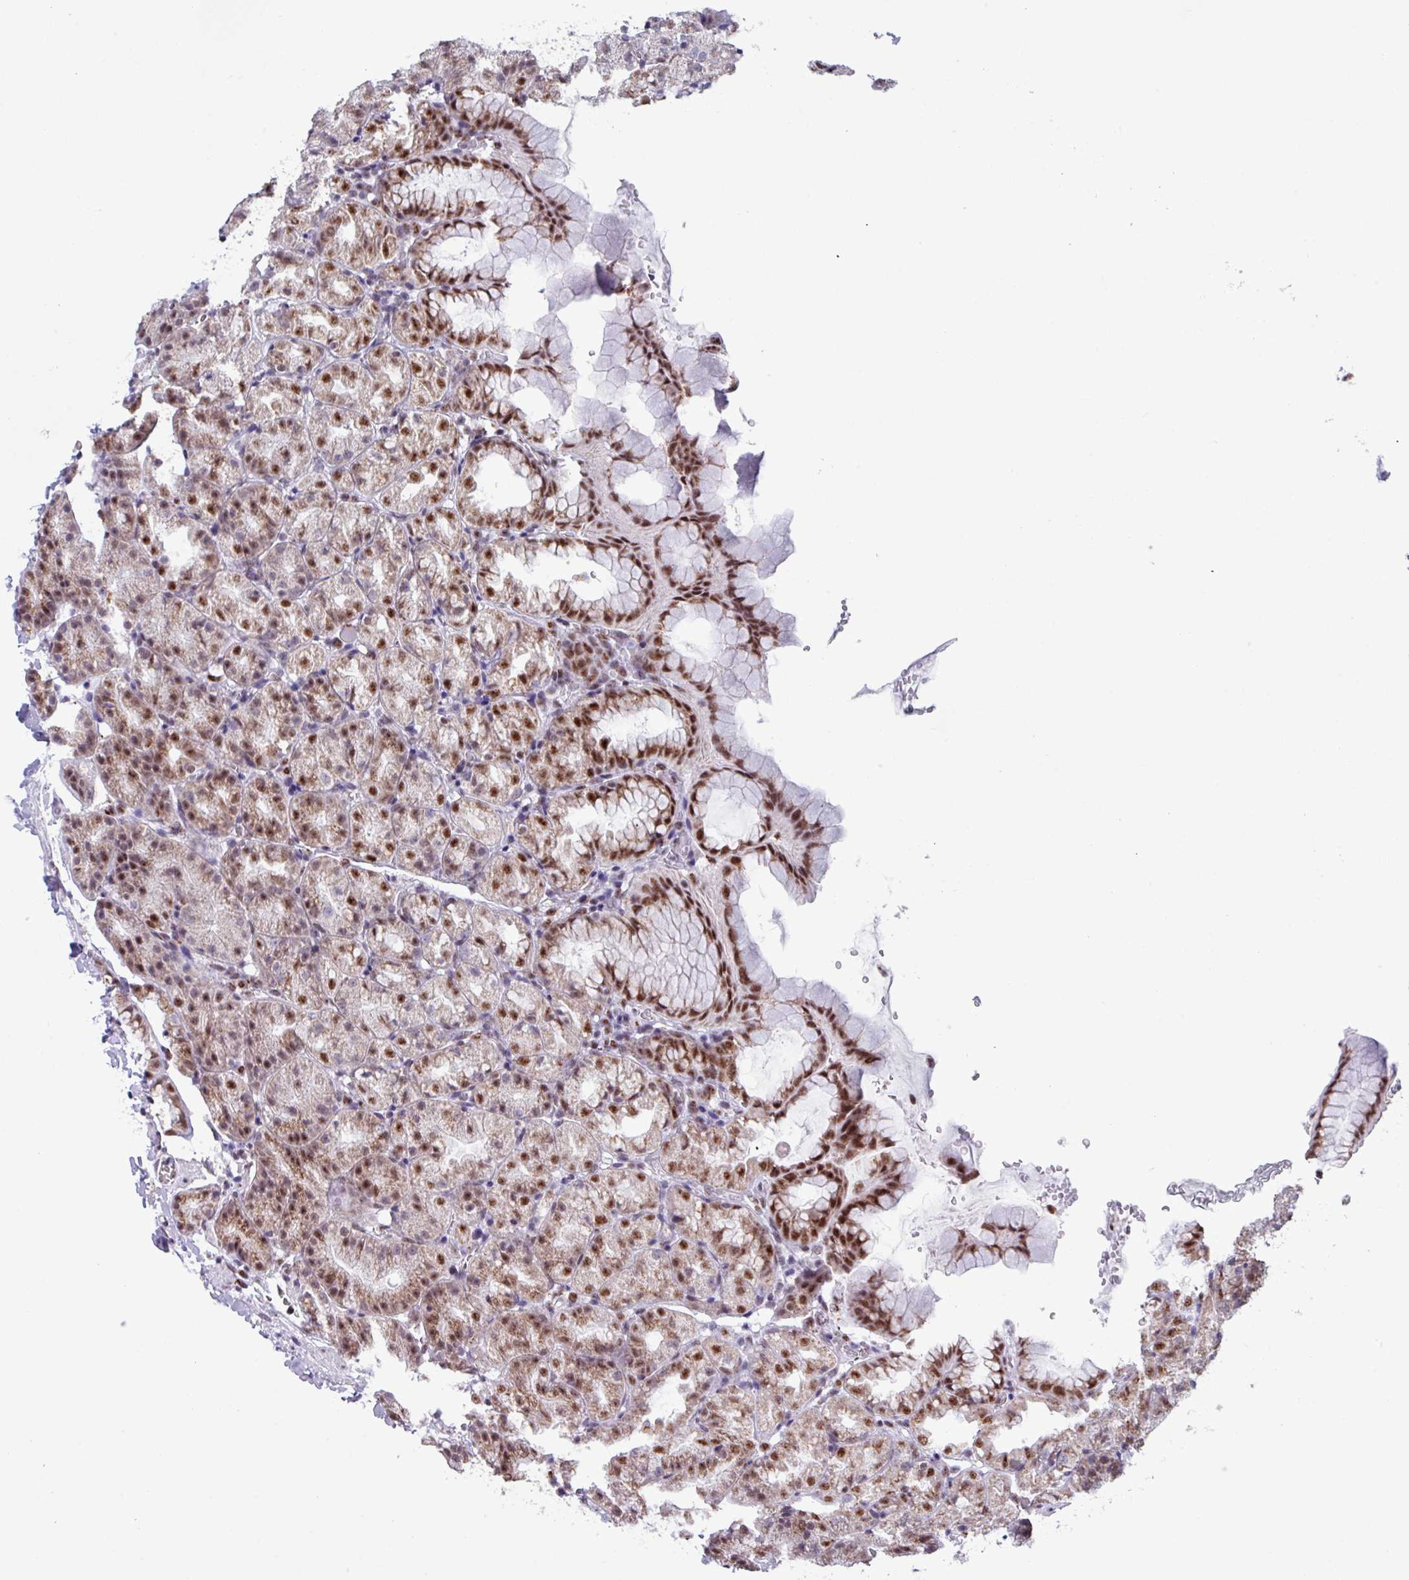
{"staining": {"intensity": "moderate", "quantity": "25%-75%", "location": "nuclear"}, "tissue": "stomach", "cell_type": "Glandular cells", "image_type": "normal", "snomed": [{"axis": "morphology", "description": "Normal tissue, NOS"}, {"axis": "topography", "description": "Stomach, upper"}], "caption": "Immunohistochemical staining of normal human stomach demonstrates moderate nuclear protein positivity in about 25%-75% of glandular cells.", "gene": "PUF60", "patient": {"sex": "female", "age": 81}}